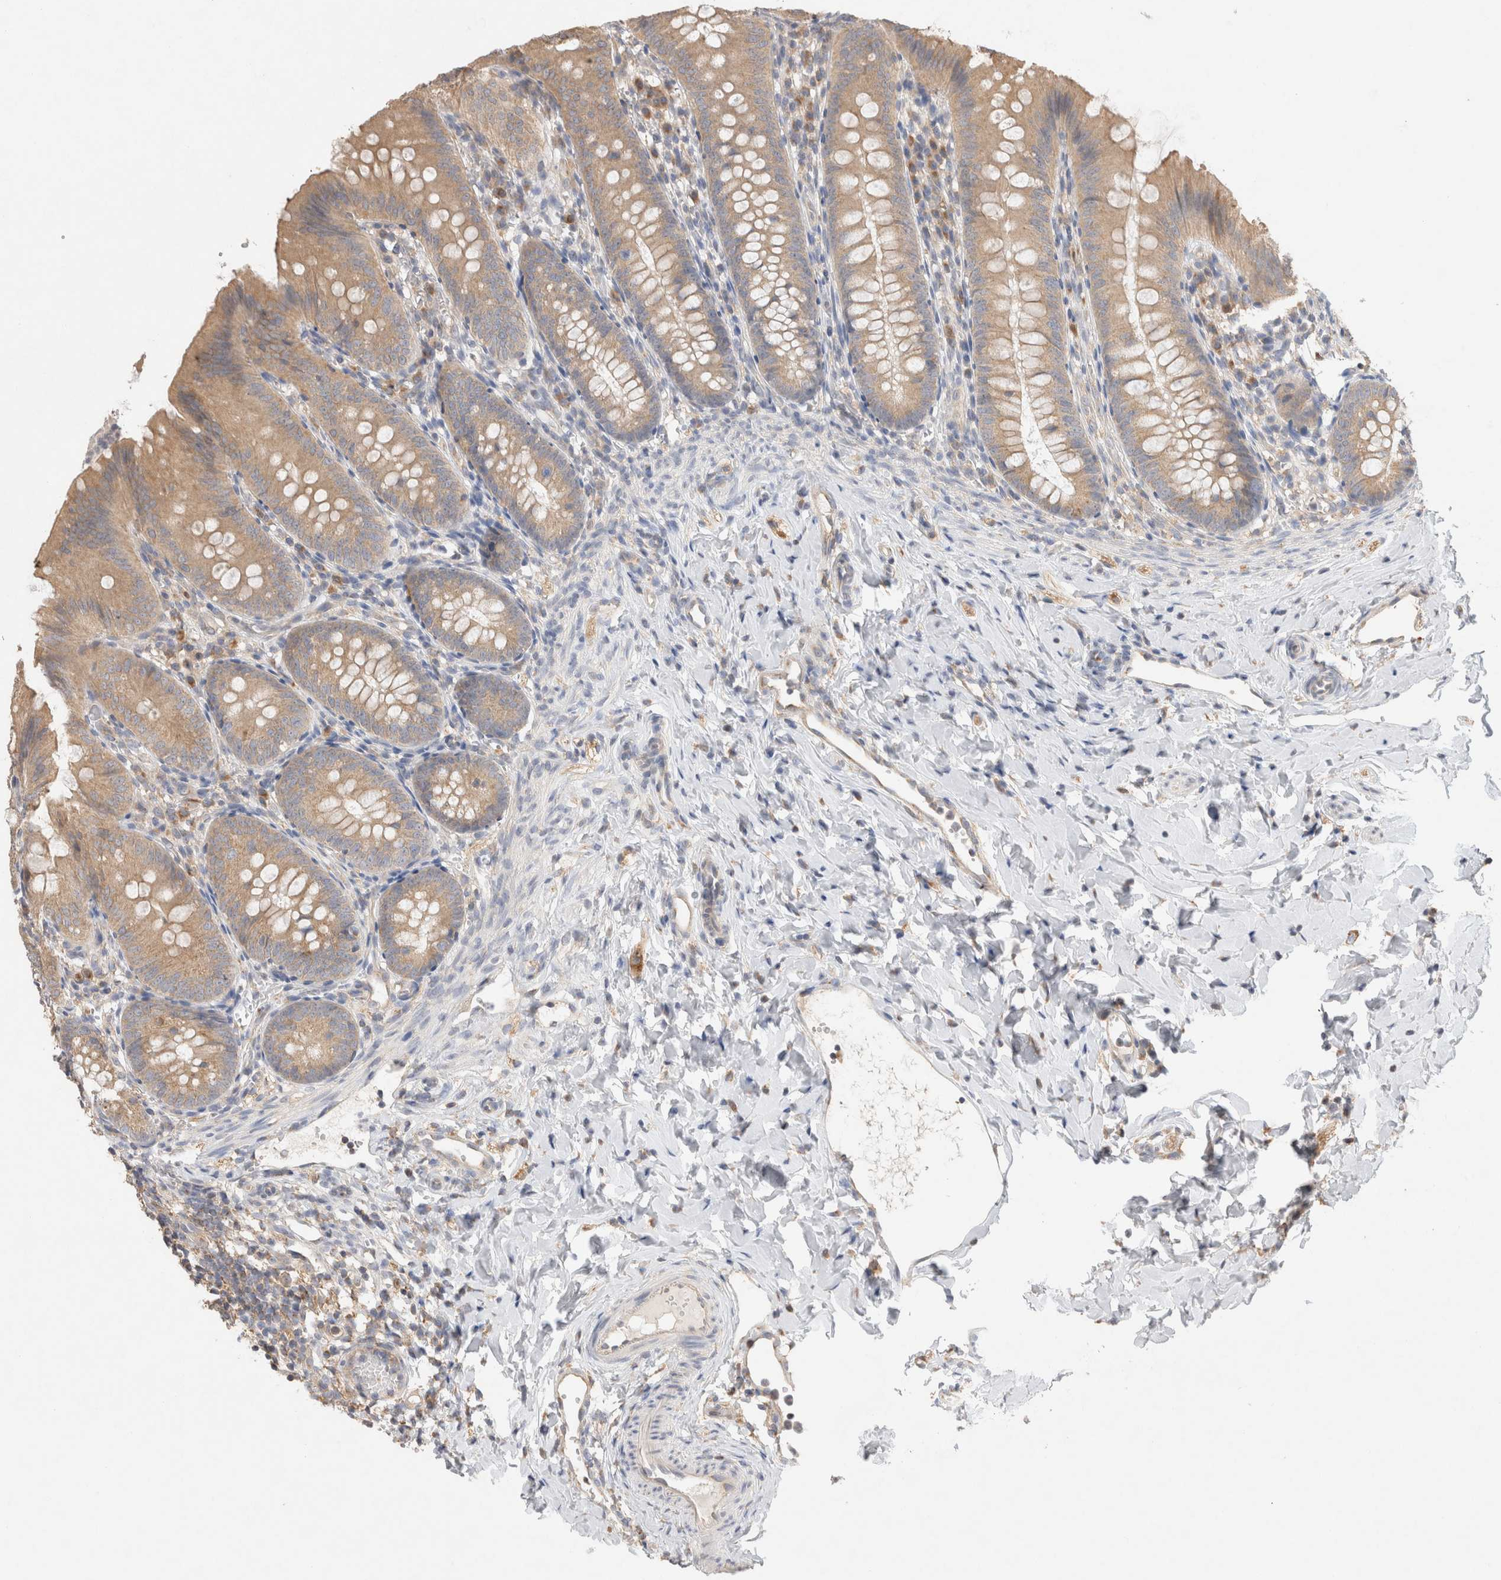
{"staining": {"intensity": "moderate", "quantity": ">75%", "location": "cytoplasmic/membranous"}, "tissue": "appendix", "cell_type": "Glandular cells", "image_type": "normal", "snomed": [{"axis": "morphology", "description": "Normal tissue, NOS"}, {"axis": "topography", "description": "Appendix"}], "caption": "A brown stain labels moderate cytoplasmic/membranous expression of a protein in glandular cells of benign human appendix.", "gene": "GAS1", "patient": {"sex": "male", "age": 1}}